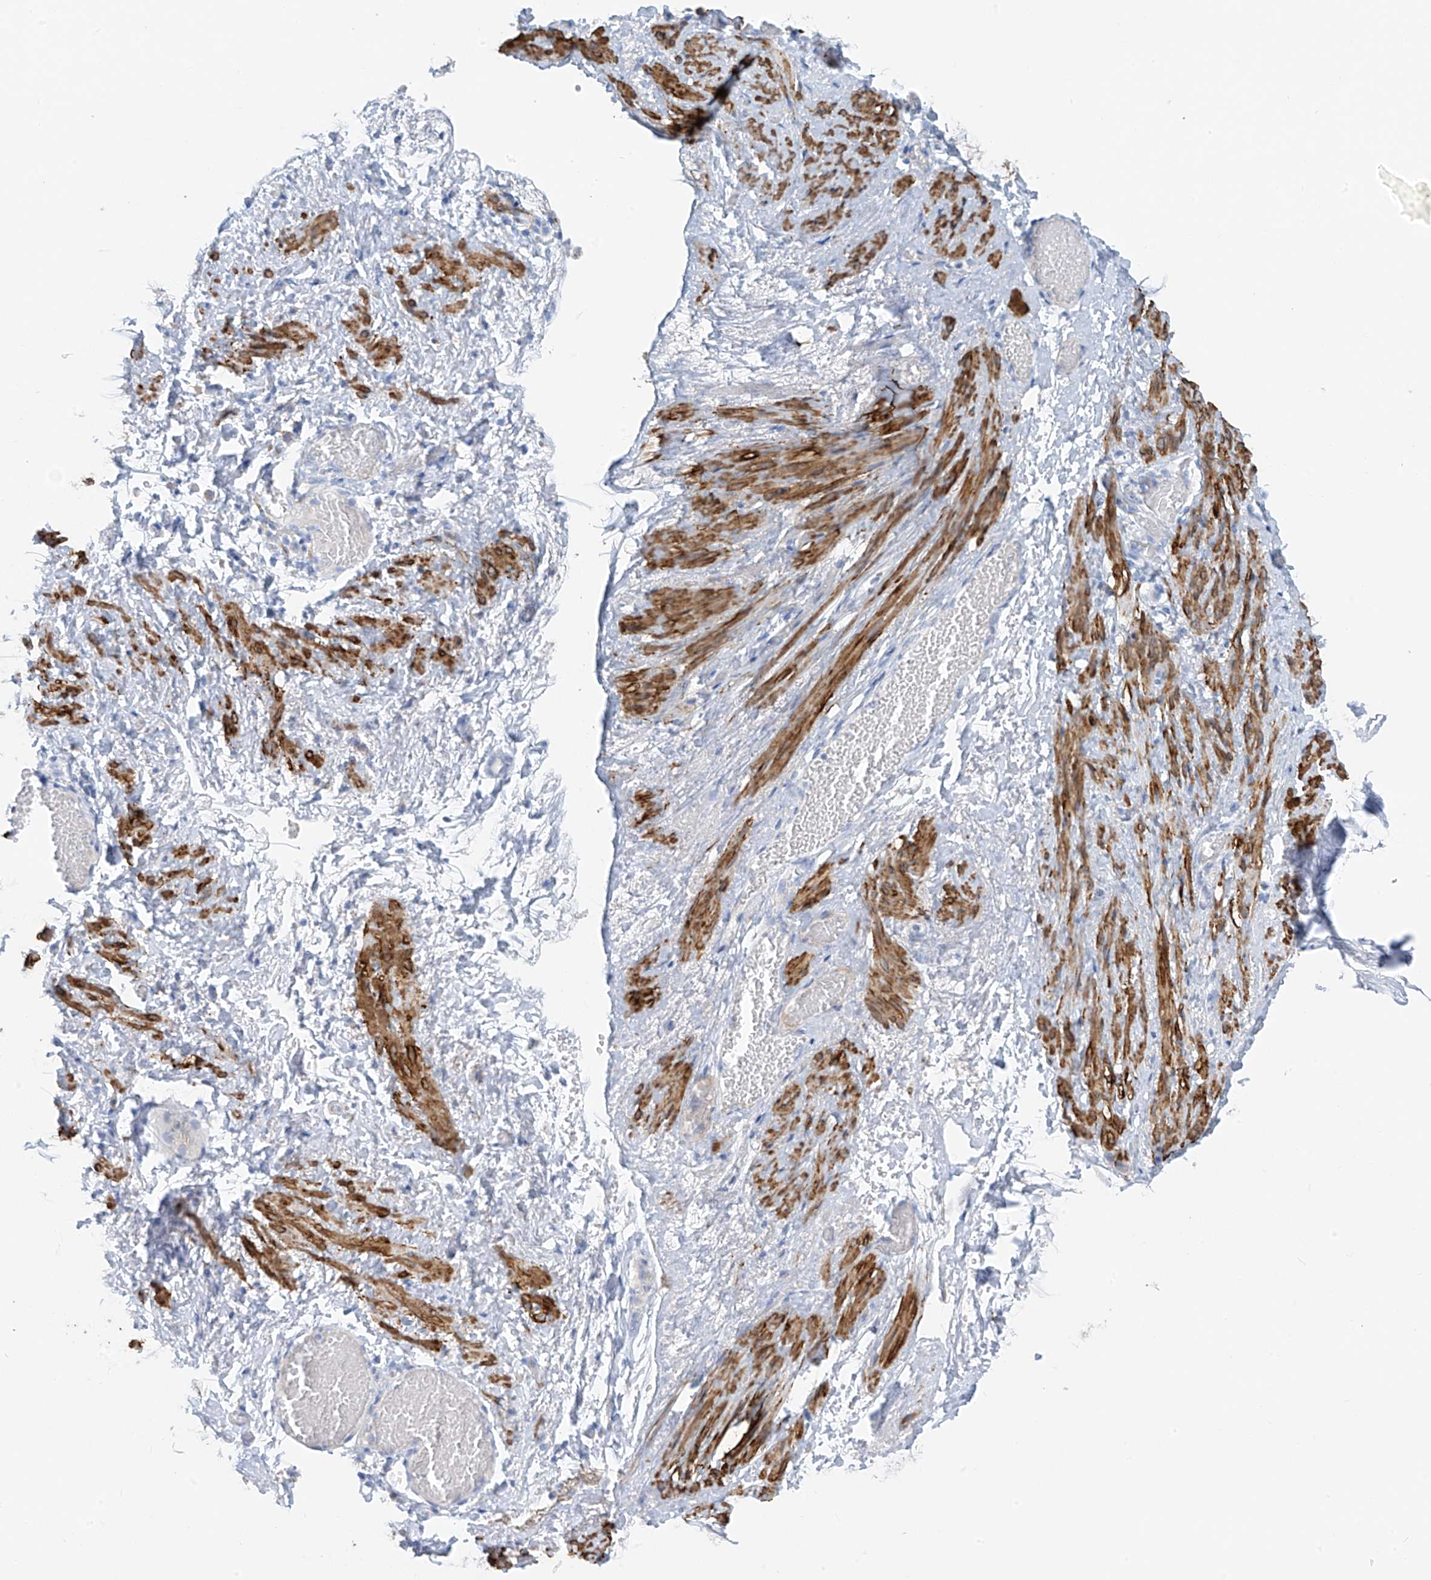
{"staining": {"intensity": "negative", "quantity": "none", "location": "none"}, "tissue": "adipose tissue", "cell_type": "Adipocytes", "image_type": "normal", "snomed": [{"axis": "morphology", "description": "Normal tissue, NOS"}, {"axis": "topography", "description": "Smooth muscle"}, {"axis": "topography", "description": "Peripheral nerve tissue"}], "caption": "A photomicrograph of adipose tissue stained for a protein demonstrates no brown staining in adipocytes.", "gene": "GLMP", "patient": {"sex": "female", "age": 39}}